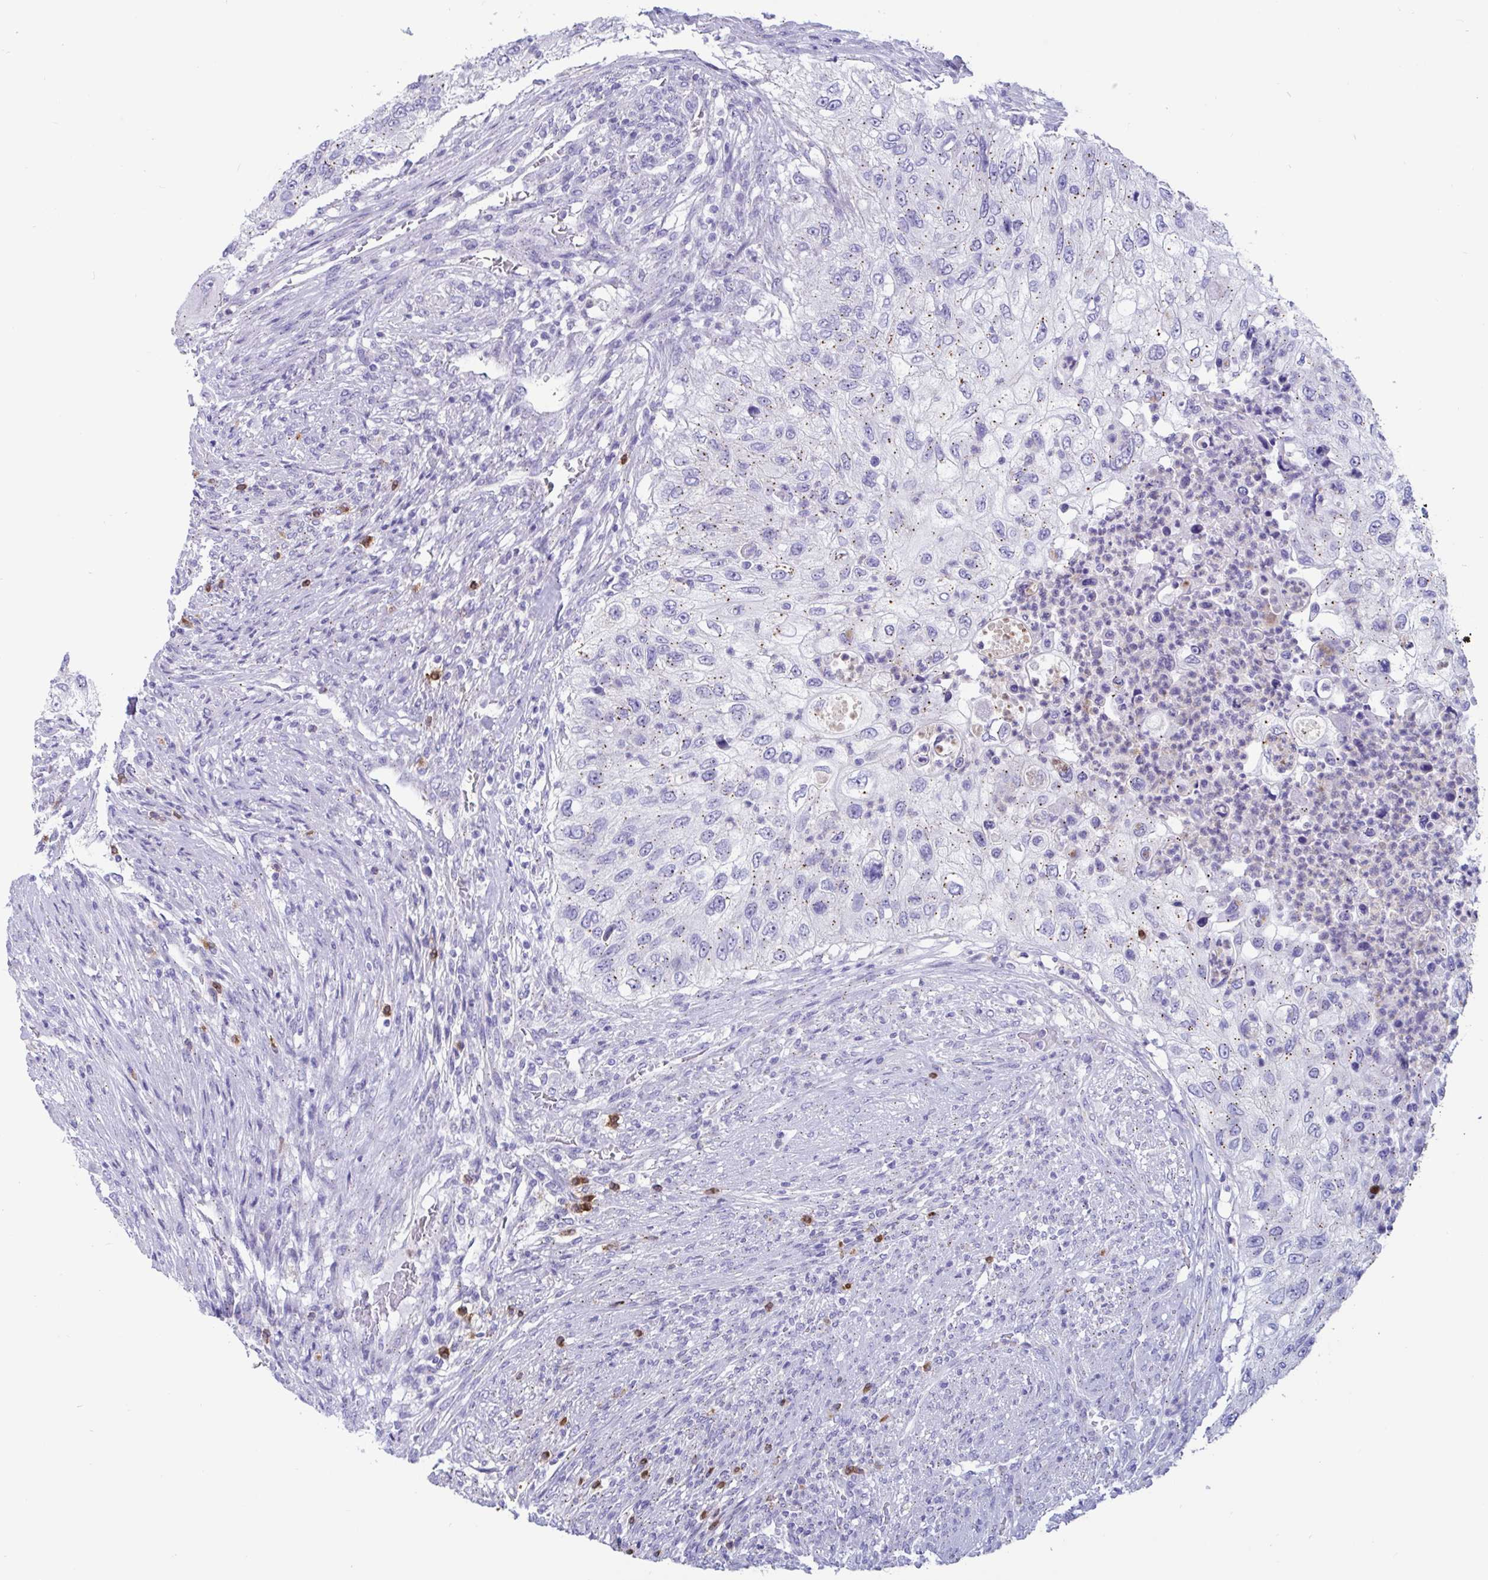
{"staining": {"intensity": "weak", "quantity": "25%-75%", "location": "cytoplasmic/membranous"}, "tissue": "urothelial cancer", "cell_type": "Tumor cells", "image_type": "cancer", "snomed": [{"axis": "morphology", "description": "Urothelial carcinoma, High grade"}, {"axis": "topography", "description": "Urinary bladder"}], "caption": "A histopathology image of human urothelial carcinoma (high-grade) stained for a protein shows weak cytoplasmic/membranous brown staining in tumor cells.", "gene": "RNASE3", "patient": {"sex": "female", "age": 60}}